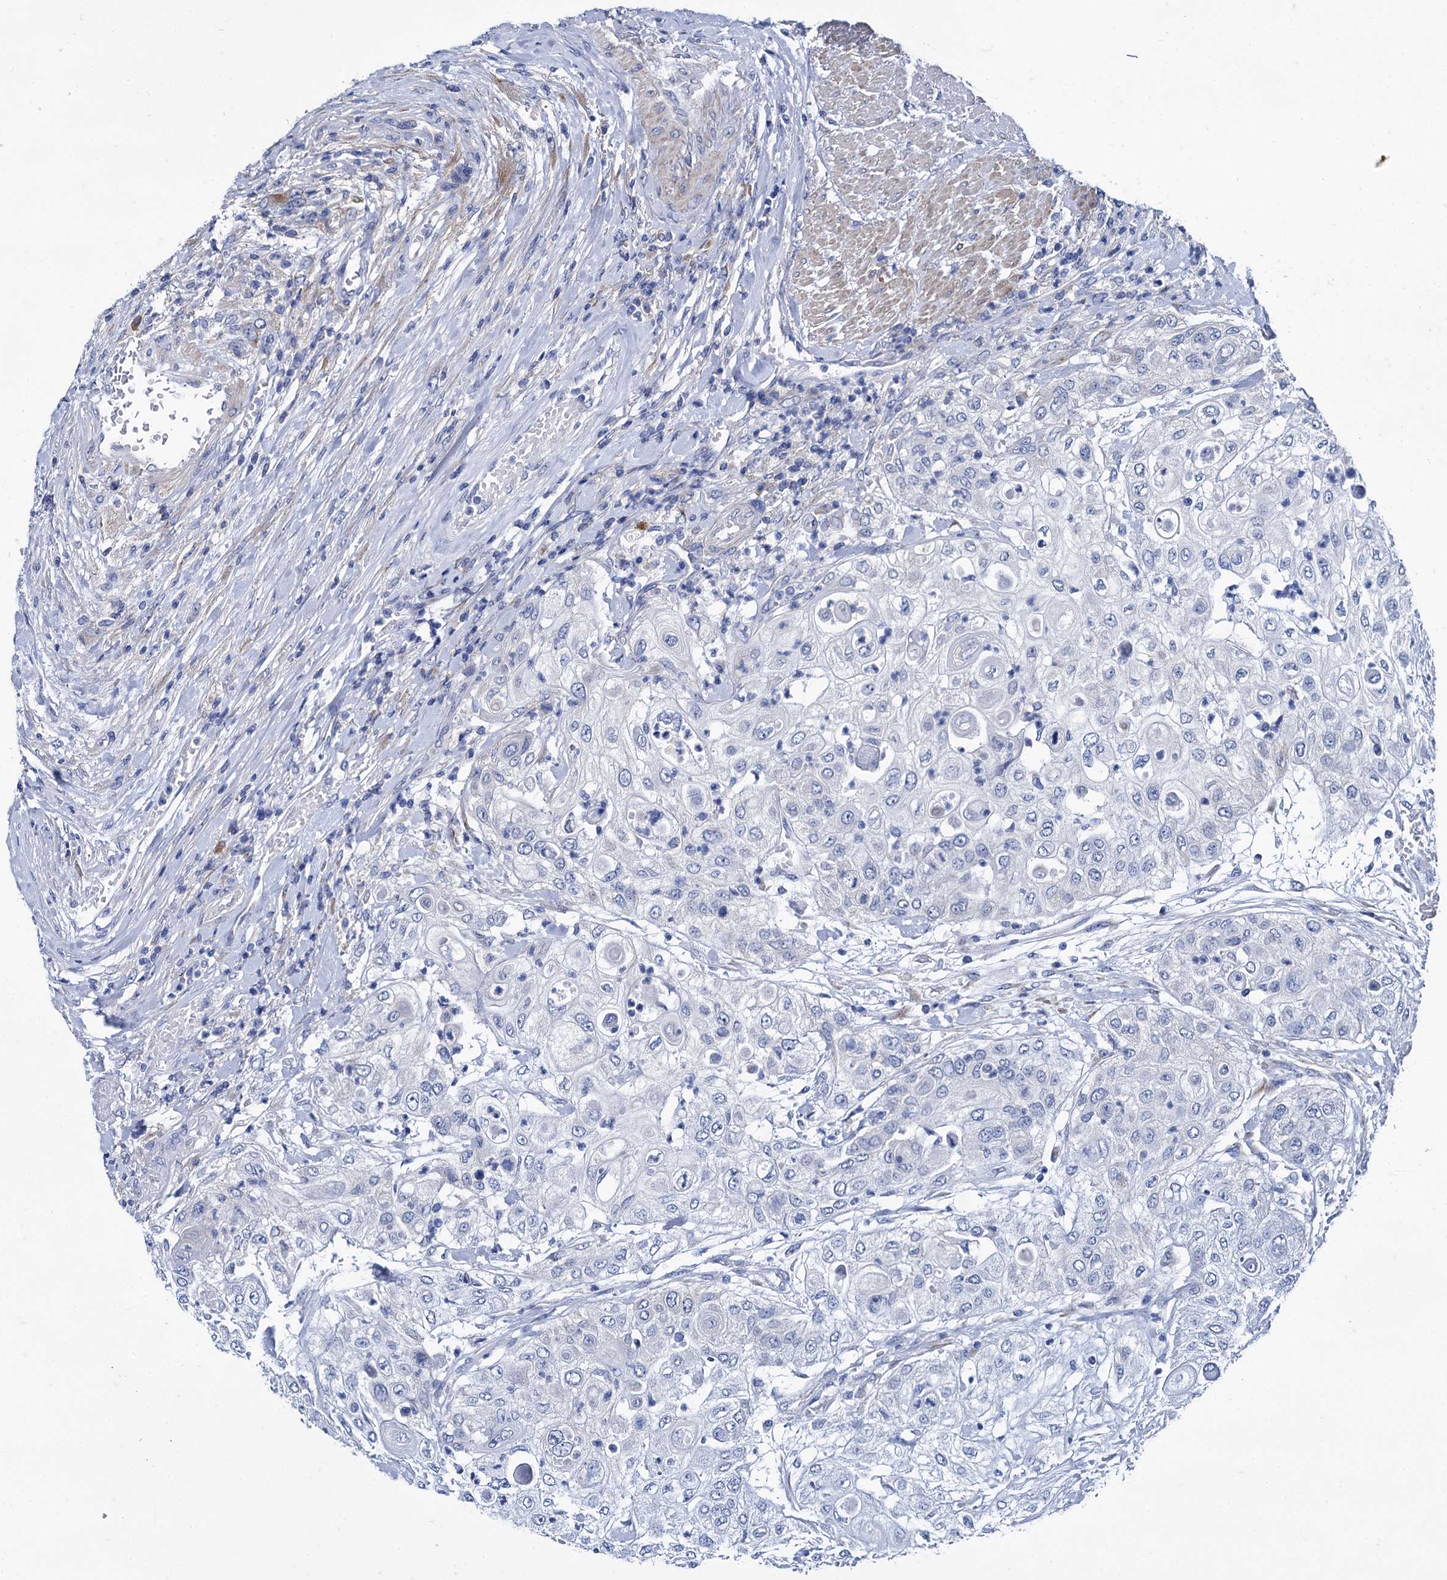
{"staining": {"intensity": "negative", "quantity": "none", "location": "none"}, "tissue": "urothelial cancer", "cell_type": "Tumor cells", "image_type": "cancer", "snomed": [{"axis": "morphology", "description": "Urothelial carcinoma, High grade"}, {"axis": "topography", "description": "Urinary bladder"}], "caption": "IHC of urothelial cancer shows no staining in tumor cells.", "gene": "FOXR2", "patient": {"sex": "female", "age": 79}}